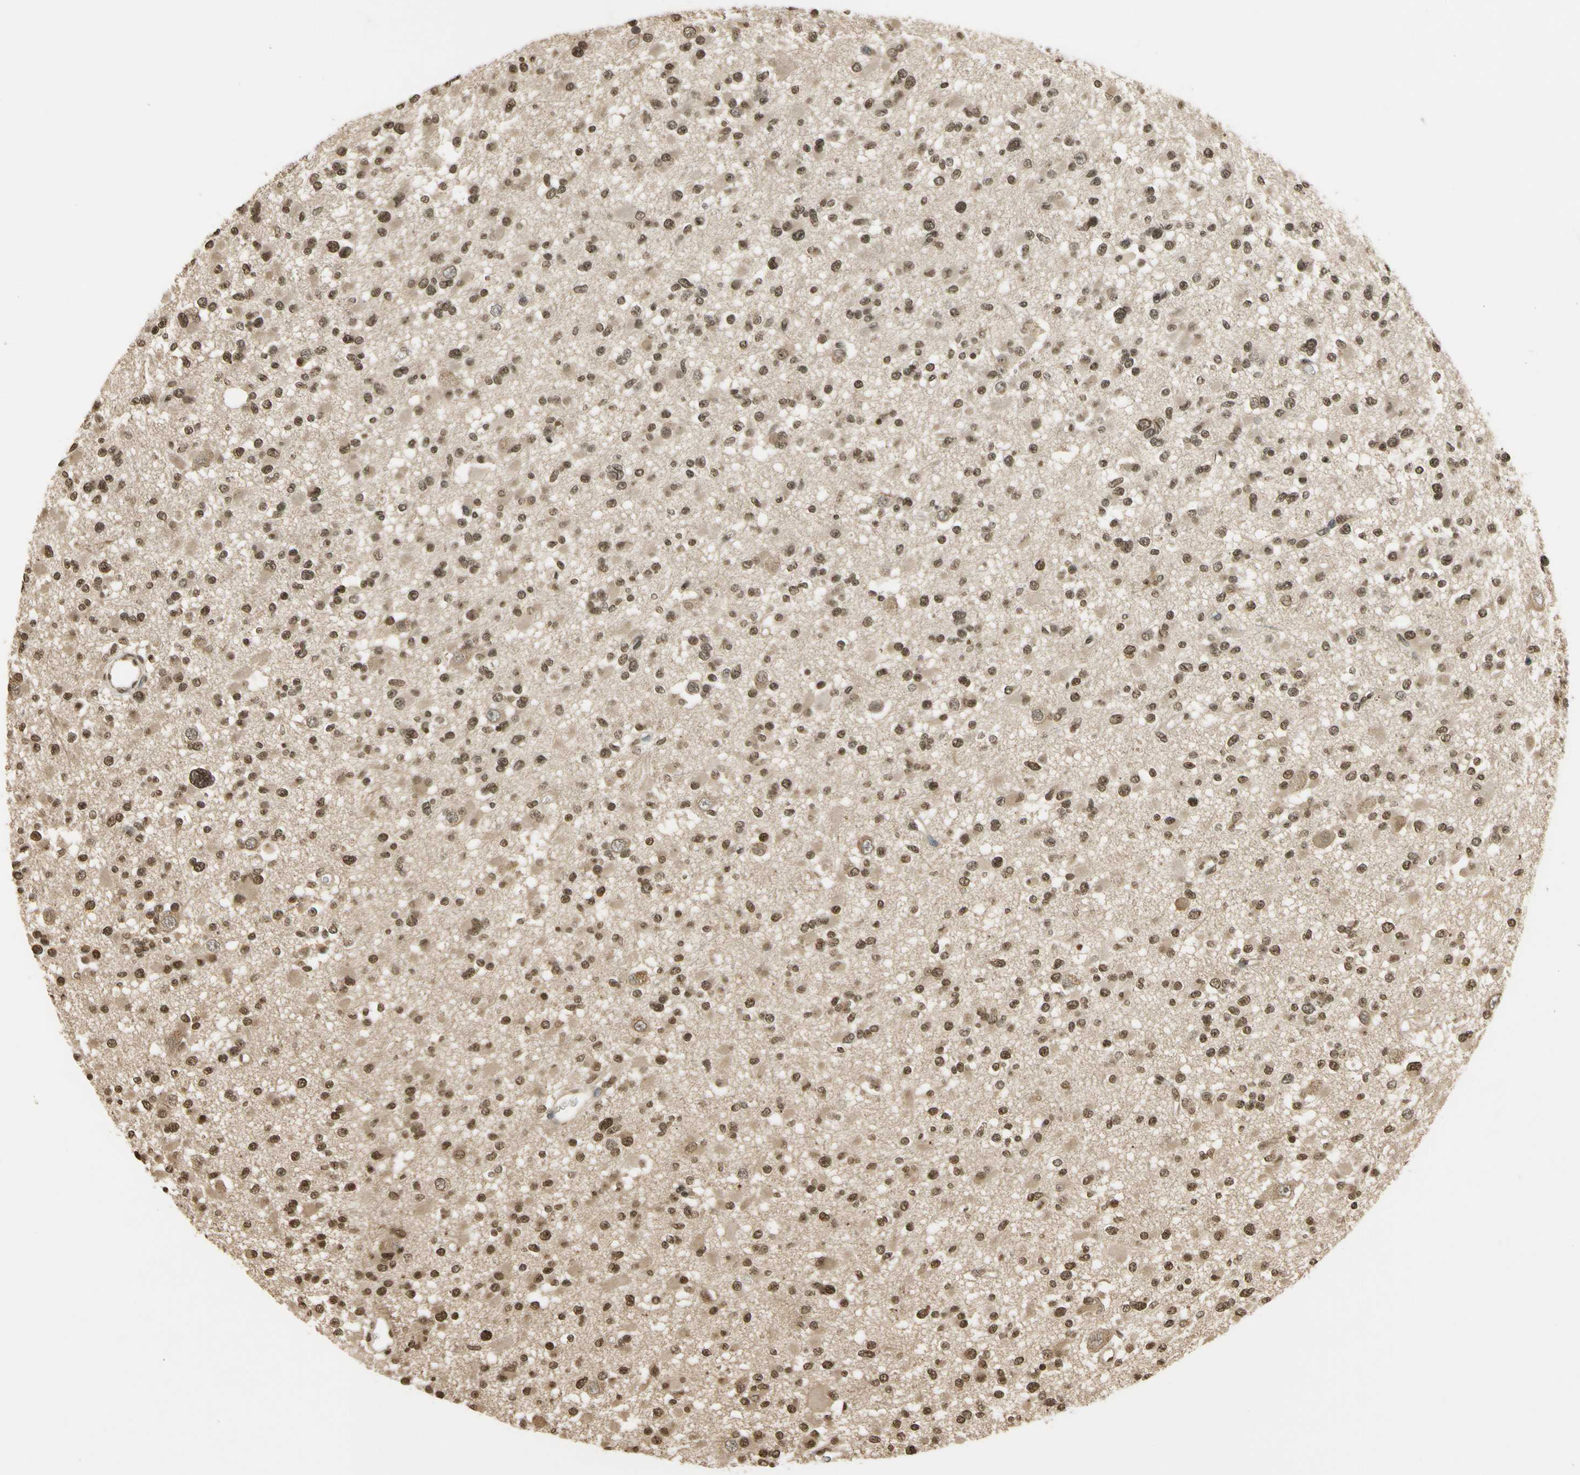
{"staining": {"intensity": "moderate", "quantity": ">75%", "location": "cytoplasmic/membranous,nuclear"}, "tissue": "glioma", "cell_type": "Tumor cells", "image_type": "cancer", "snomed": [{"axis": "morphology", "description": "Glioma, malignant, Low grade"}, {"axis": "topography", "description": "Brain"}], "caption": "The image shows a brown stain indicating the presence of a protein in the cytoplasmic/membranous and nuclear of tumor cells in glioma. (DAB IHC with brightfield microscopy, high magnification).", "gene": "SOD1", "patient": {"sex": "female", "age": 22}}